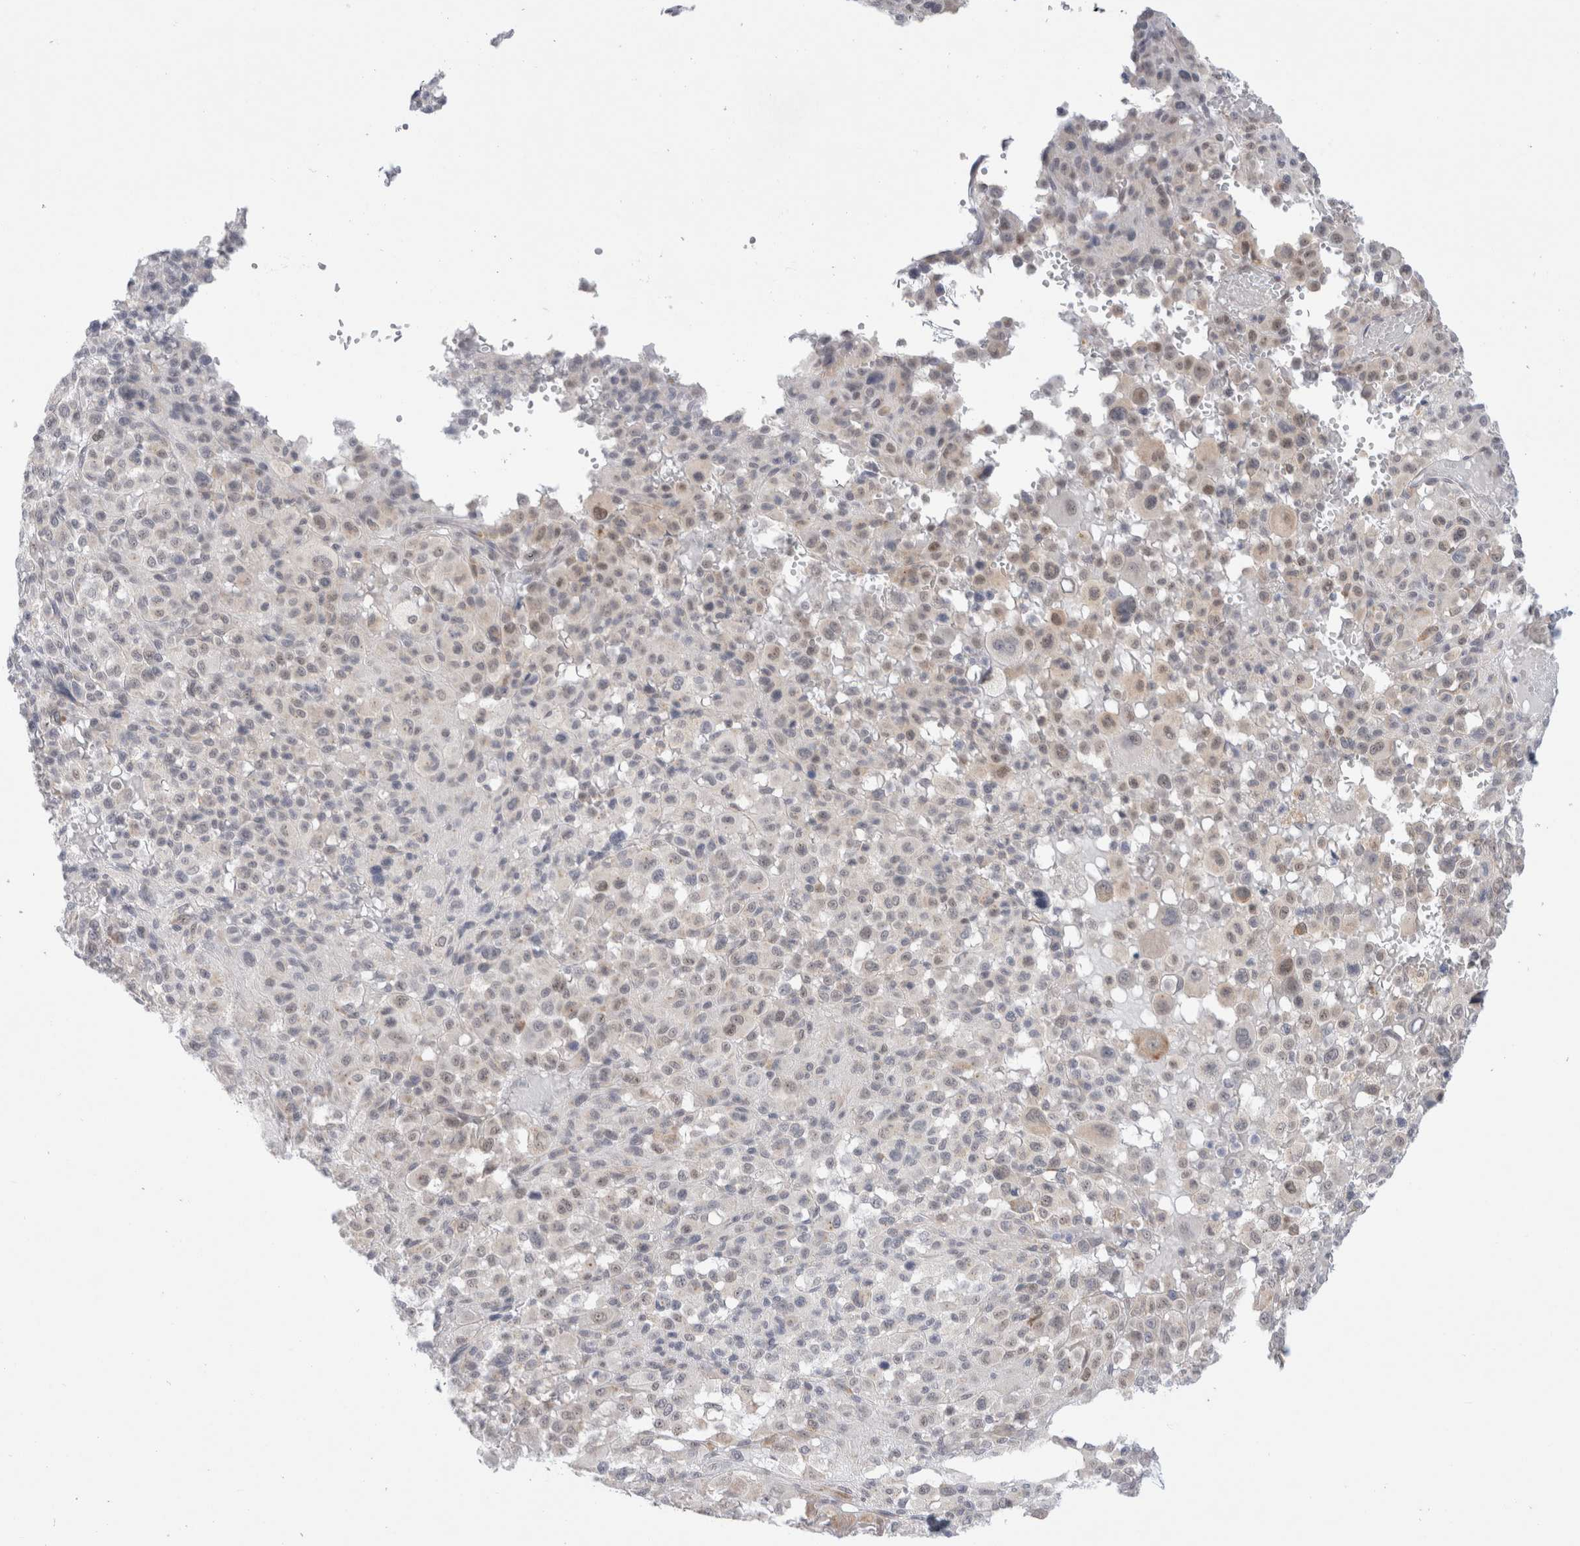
{"staining": {"intensity": "weak", "quantity": "<25%", "location": "nuclear"}, "tissue": "melanoma", "cell_type": "Tumor cells", "image_type": "cancer", "snomed": [{"axis": "morphology", "description": "Malignant melanoma, Metastatic site"}, {"axis": "topography", "description": "Skin"}], "caption": "Human melanoma stained for a protein using IHC reveals no expression in tumor cells.", "gene": "TRMT1L", "patient": {"sex": "female", "age": 74}}